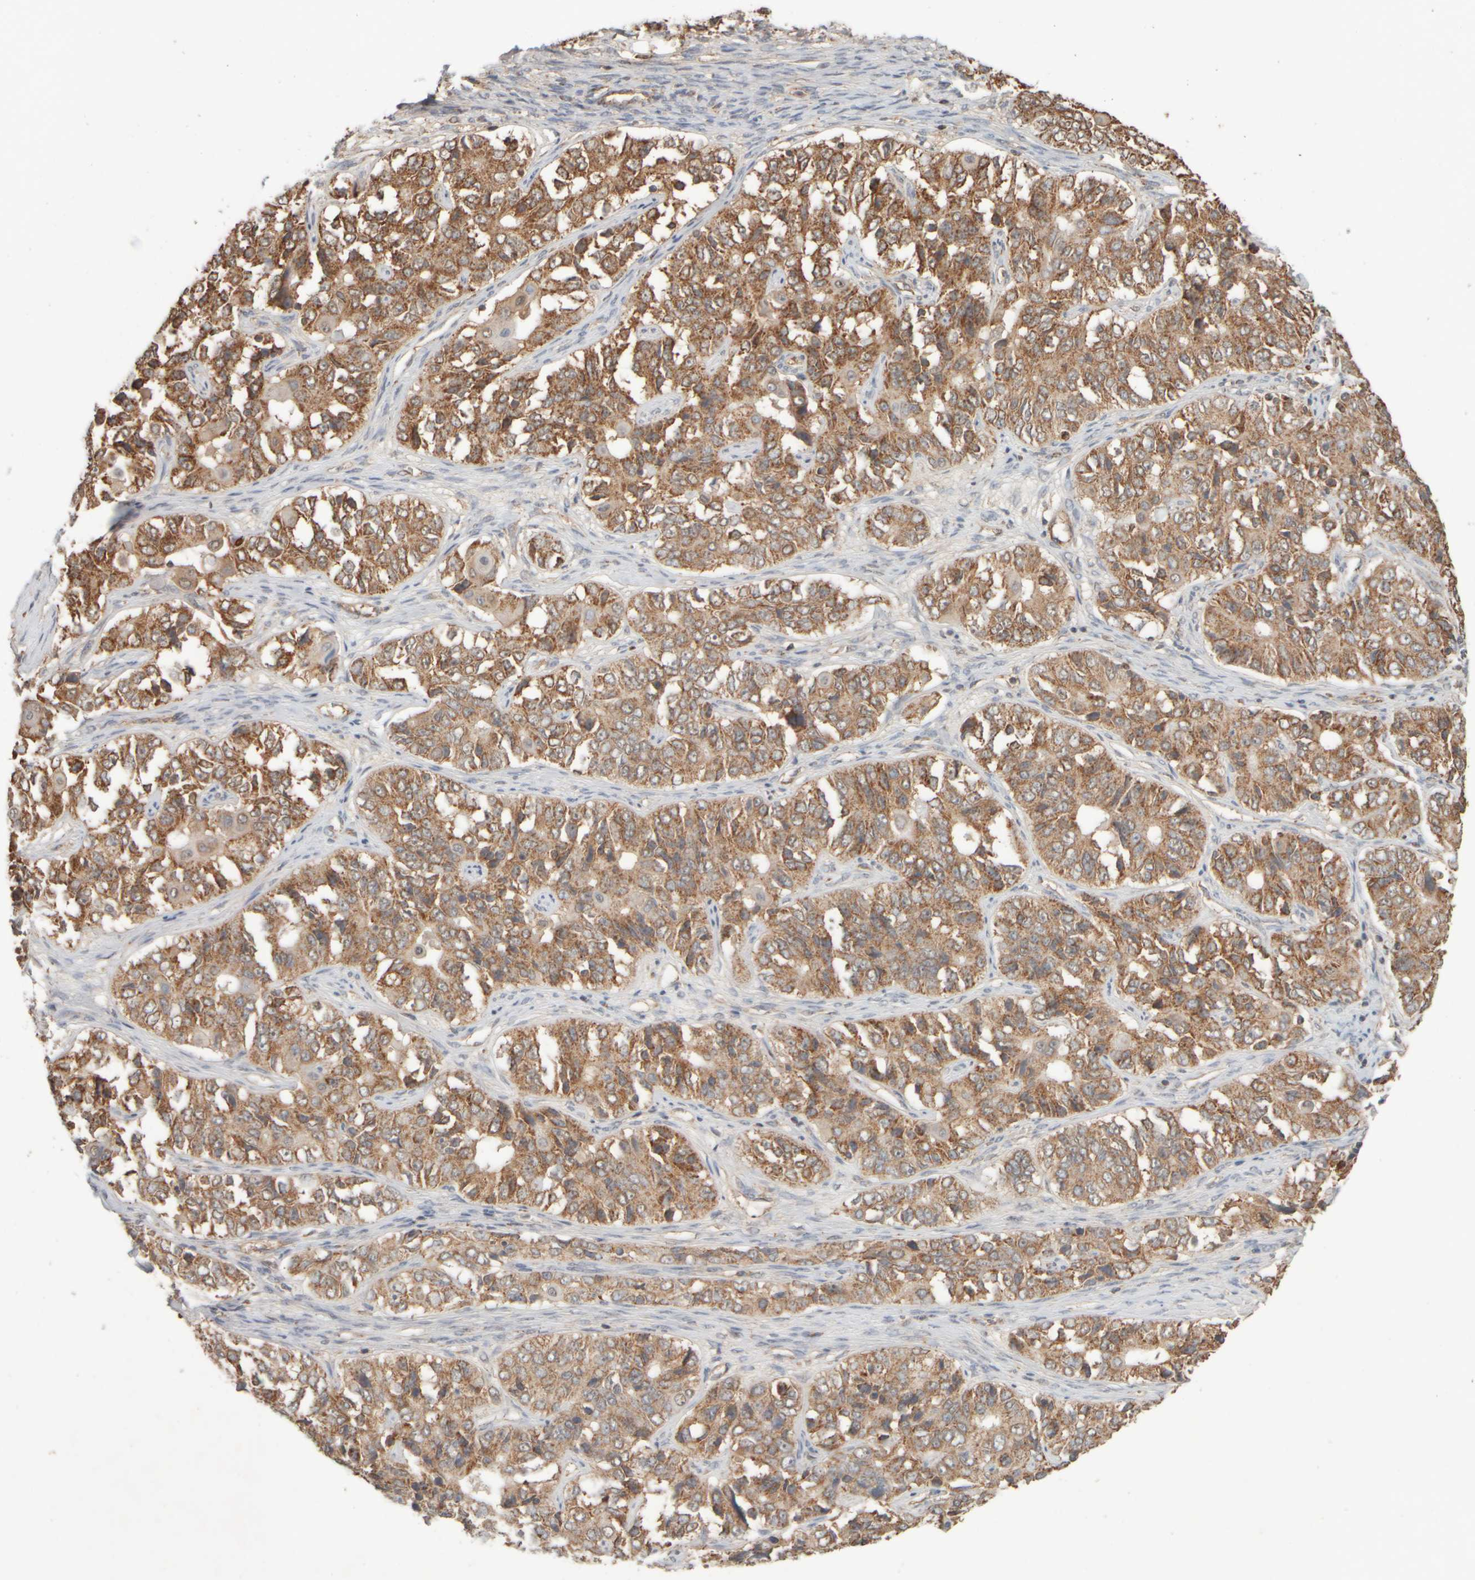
{"staining": {"intensity": "moderate", "quantity": ">75%", "location": "cytoplasmic/membranous"}, "tissue": "ovarian cancer", "cell_type": "Tumor cells", "image_type": "cancer", "snomed": [{"axis": "morphology", "description": "Carcinoma, endometroid"}, {"axis": "topography", "description": "Ovary"}], "caption": "Moderate cytoplasmic/membranous protein expression is appreciated in about >75% of tumor cells in ovarian endometroid carcinoma. (brown staining indicates protein expression, while blue staining denotes nuclei).", "gene": "EIF2B3", "patient": {"sex": "female", "age": 51}}